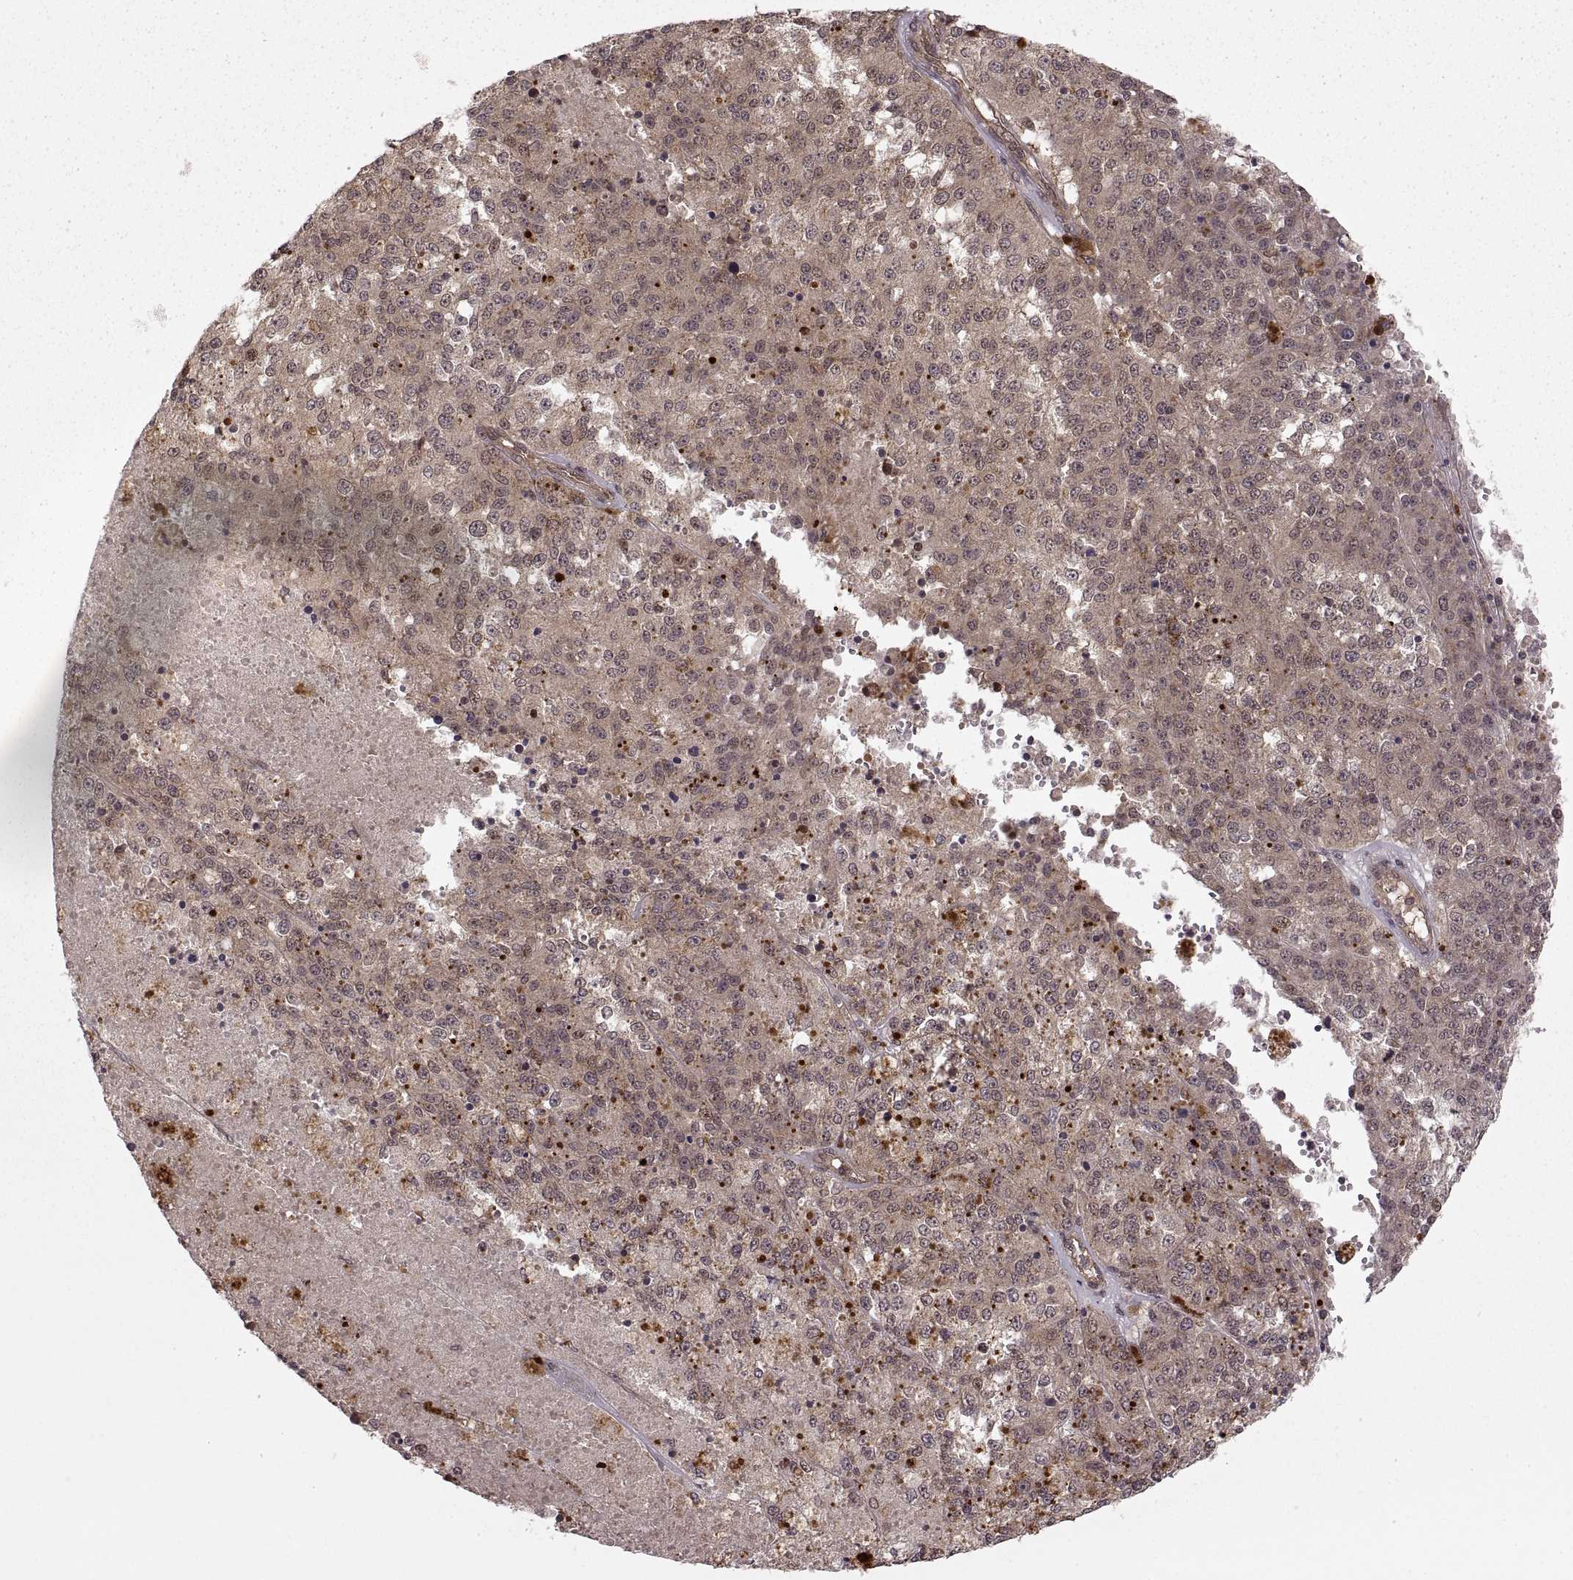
{"staining": {"intensity": "weak", "quantity": ">75%", "location": "cytoplasmic/membranous"}, "tissue": "melanoma", "cell_type": "Tumor cells", "image_type": "cancer", "snomed": [{"axis": "morphology", "description": "Malignant melanoma, Metastatic site"}, {"axis": "topography", "description": "Lymph node"}], "caption": "Weak cytoplasmic/membranous protein expression is identified in about >75% of tumor cells in melanoma.", "gene": "DEDD", "patient": {"sex": "female", "age": 64}}